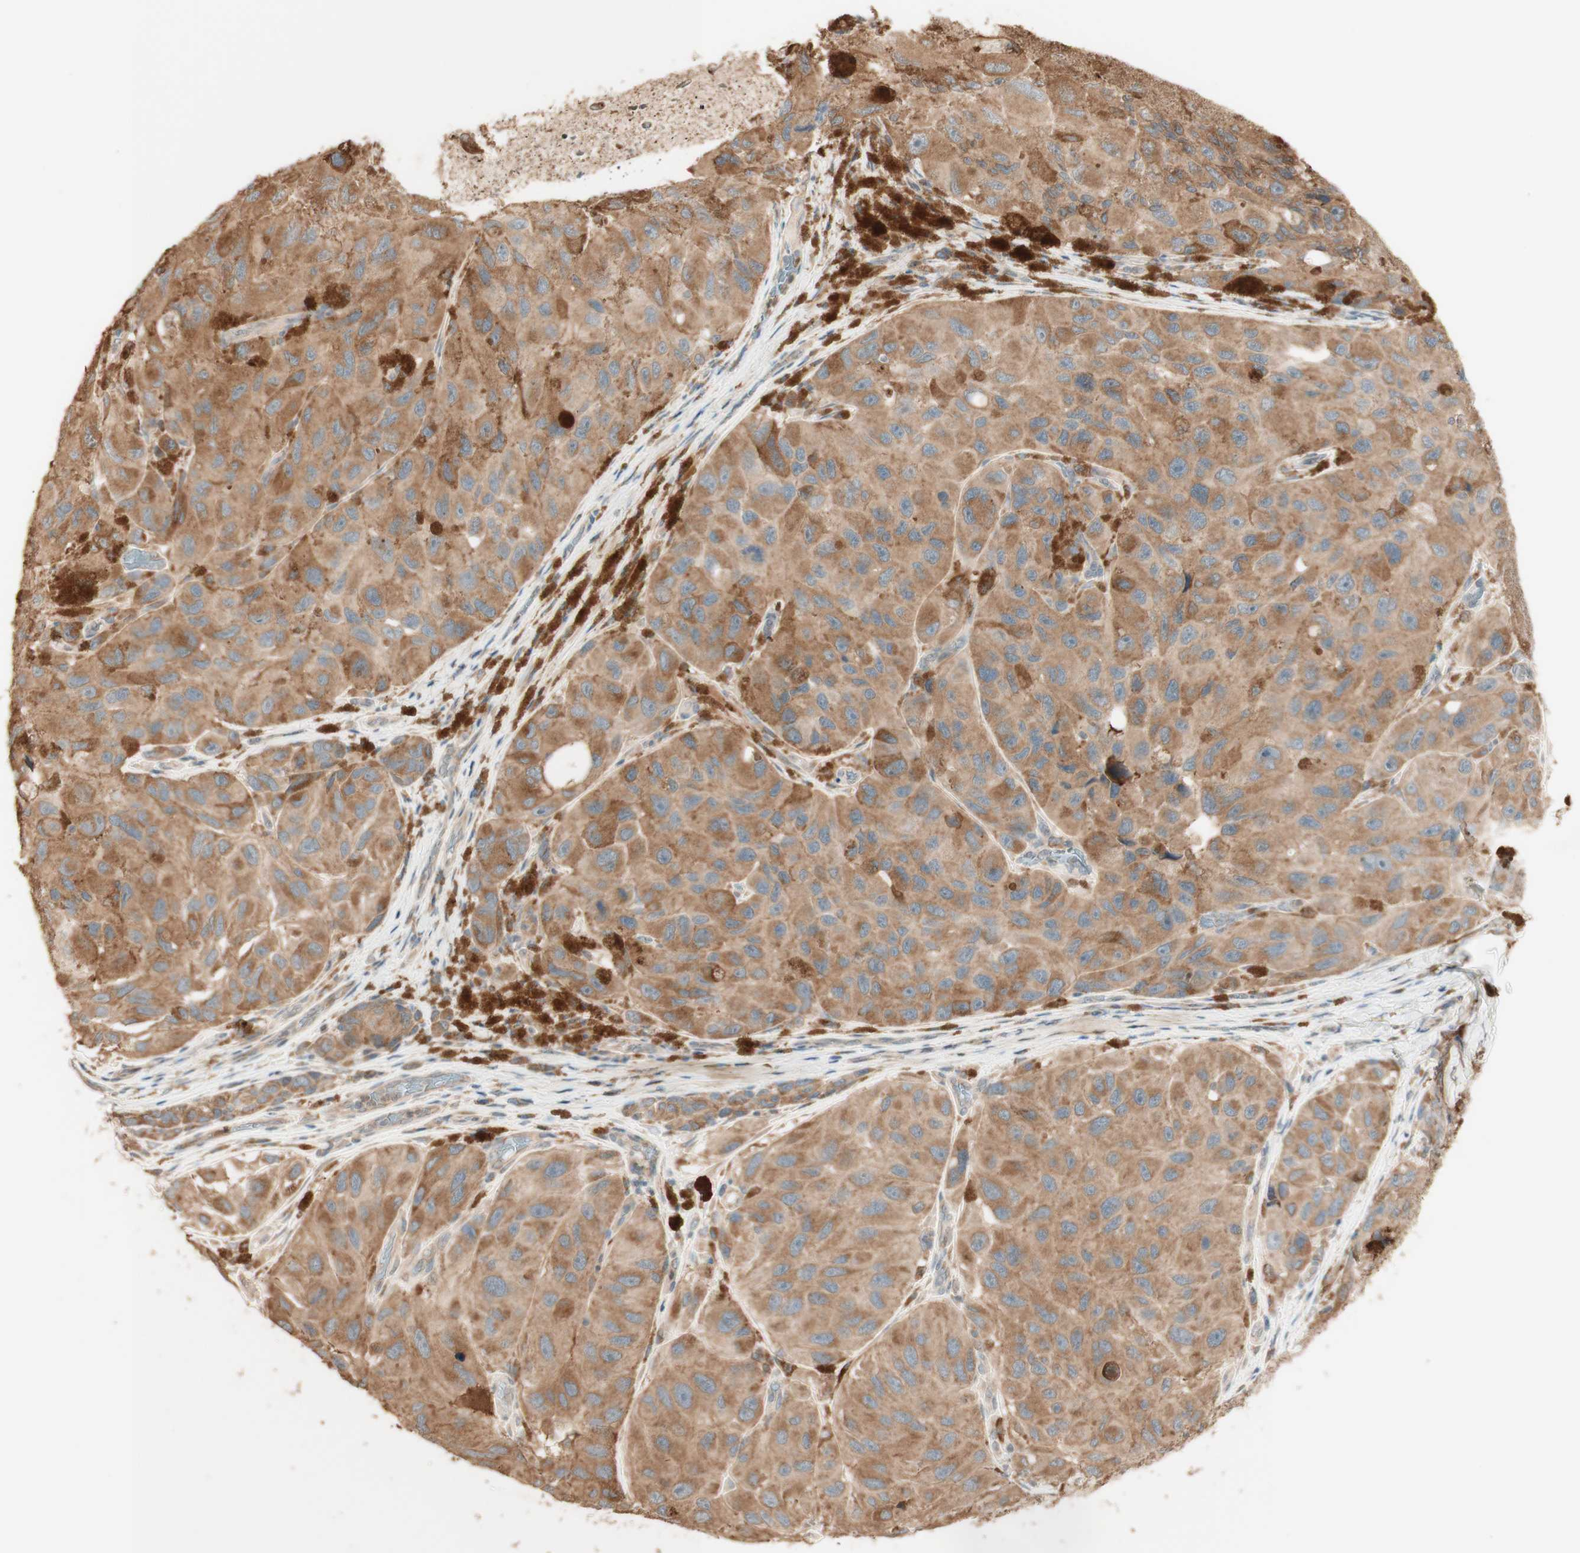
{"staining": {"intensity": "moderate", "quantity": ">75%", "location": "cytoplasmic/membranous"}, "tissue": "melanoma", "cell_type": "Tumor cells", "image_type": "cancer", "snomed": [{"axis": "morphology", "description": "Malignant melanoma, NOS"}, {"axis": "topography", "description": "Skin"}], "caption": "Moderate cytoplasmic/membranous expression for a protein is identified in about >75% of tumor cells of melanoma using immunohistochemistry.", "gene": "CLCN2", "patient": {"sex": "female", "age": 73}}